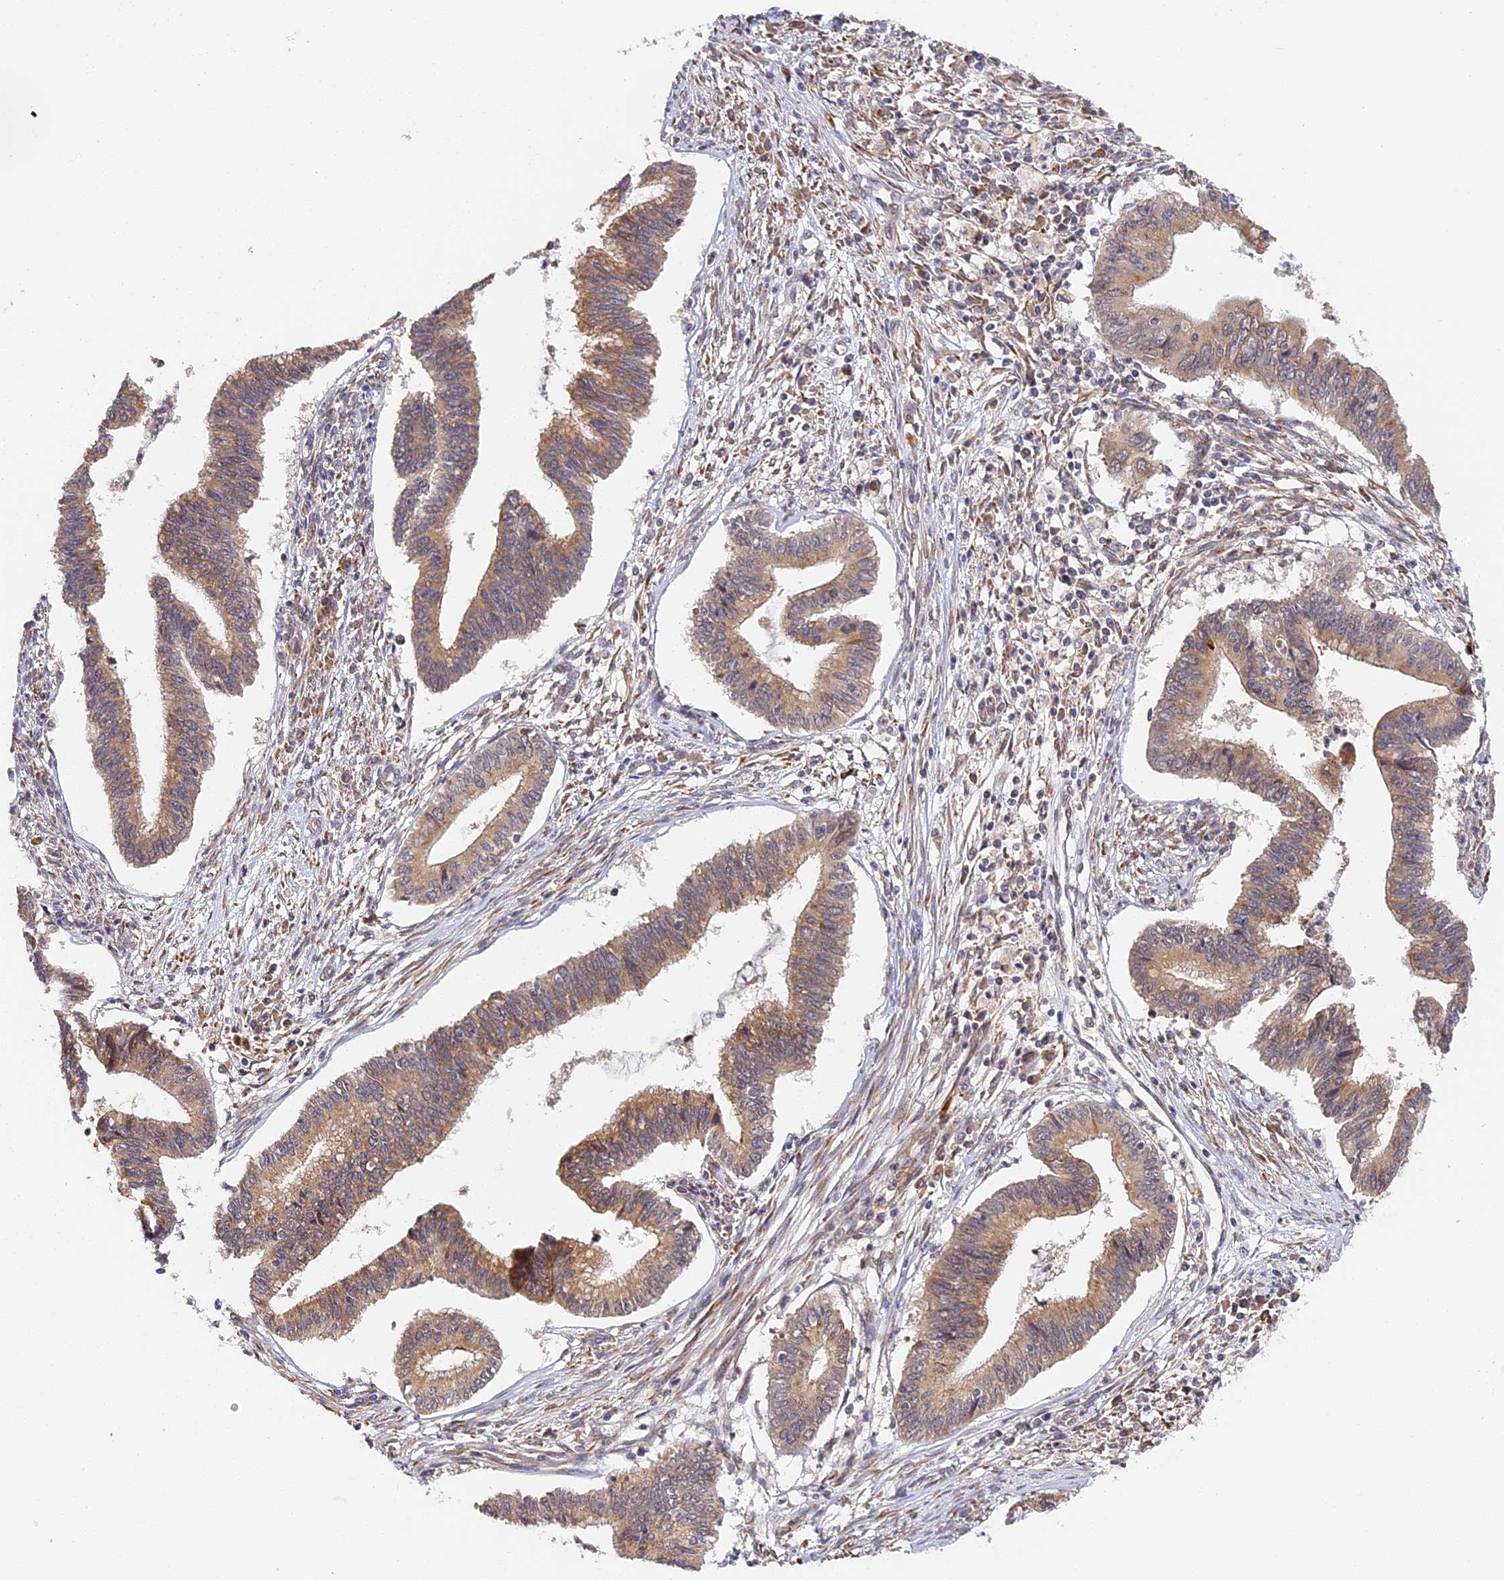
{"staining": {"intensity": "moderate", "quantity": ">75%", "location": "cytoplasmic/membranous"}, "tissue": "cervical cancer", "cell_type": "Tumor cells", "image_type": "cancer", "snomed": [{"axis": "morphology", "description": "Adenocarcinoma, NOS"}, {"axis": "topography", "description": "Cervix"}], "caption": "Immunohistochemical staining of cervical cancer demonstrates medium levels of moderate cytoplasmic/membranous protein positivity in about >75% of tumor cells.", "gene": "IMPACT", "patient": {"sex": "female", "age": 36}}